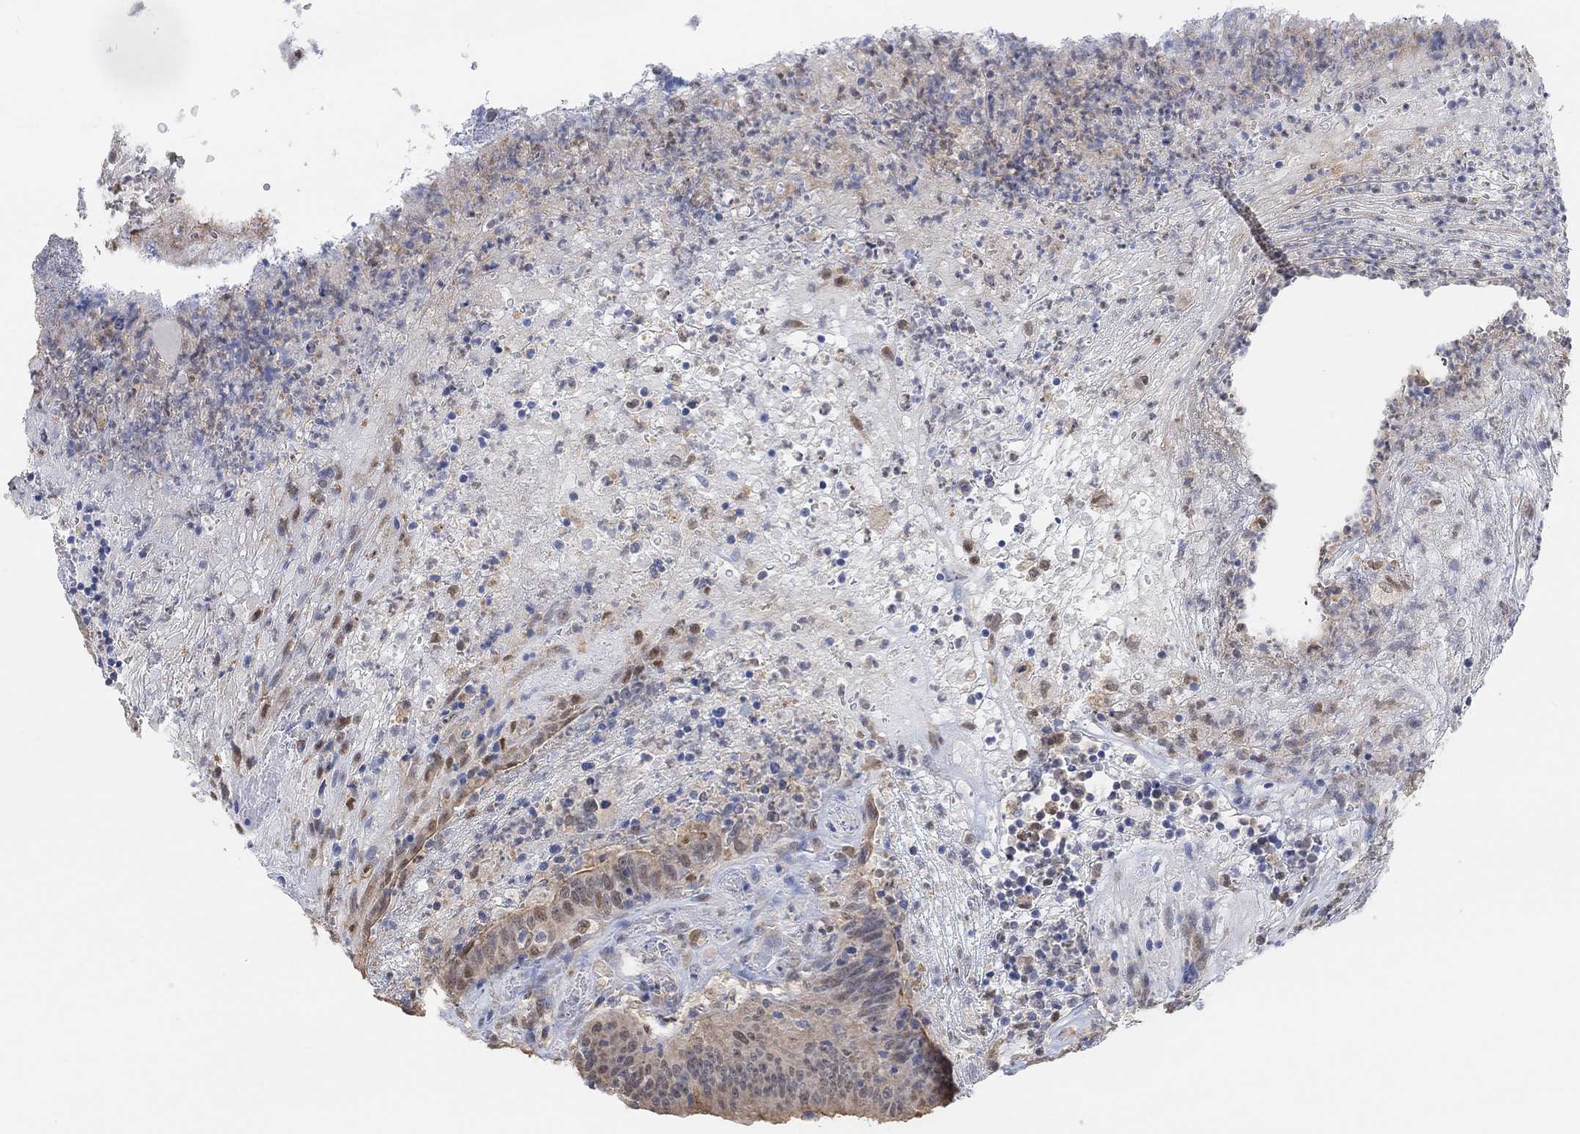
{"staining": {"intensity": "strong", "quantity": "<25%", "location": "cytoplasmic/membranous"}, "tissue": "colorectal cancer", "cell_type": "Tumor cells", "image_type": "cancer", "snomed": [{"axis": "morphology", "description": "Adenocarcinoma, NOS"}, {"axis": "topography", "description": "Colon"}], "caption": "A high-resolution micrograph shows immunohistochemistry (IHC) staining of colorectal adenocarcinoma, which demonstrates strong cytoplasmic/membranous expression in approximately <25% of tumor cells.", "gene": "MUC1", "patient": {"sex": "female", "age": 75}}